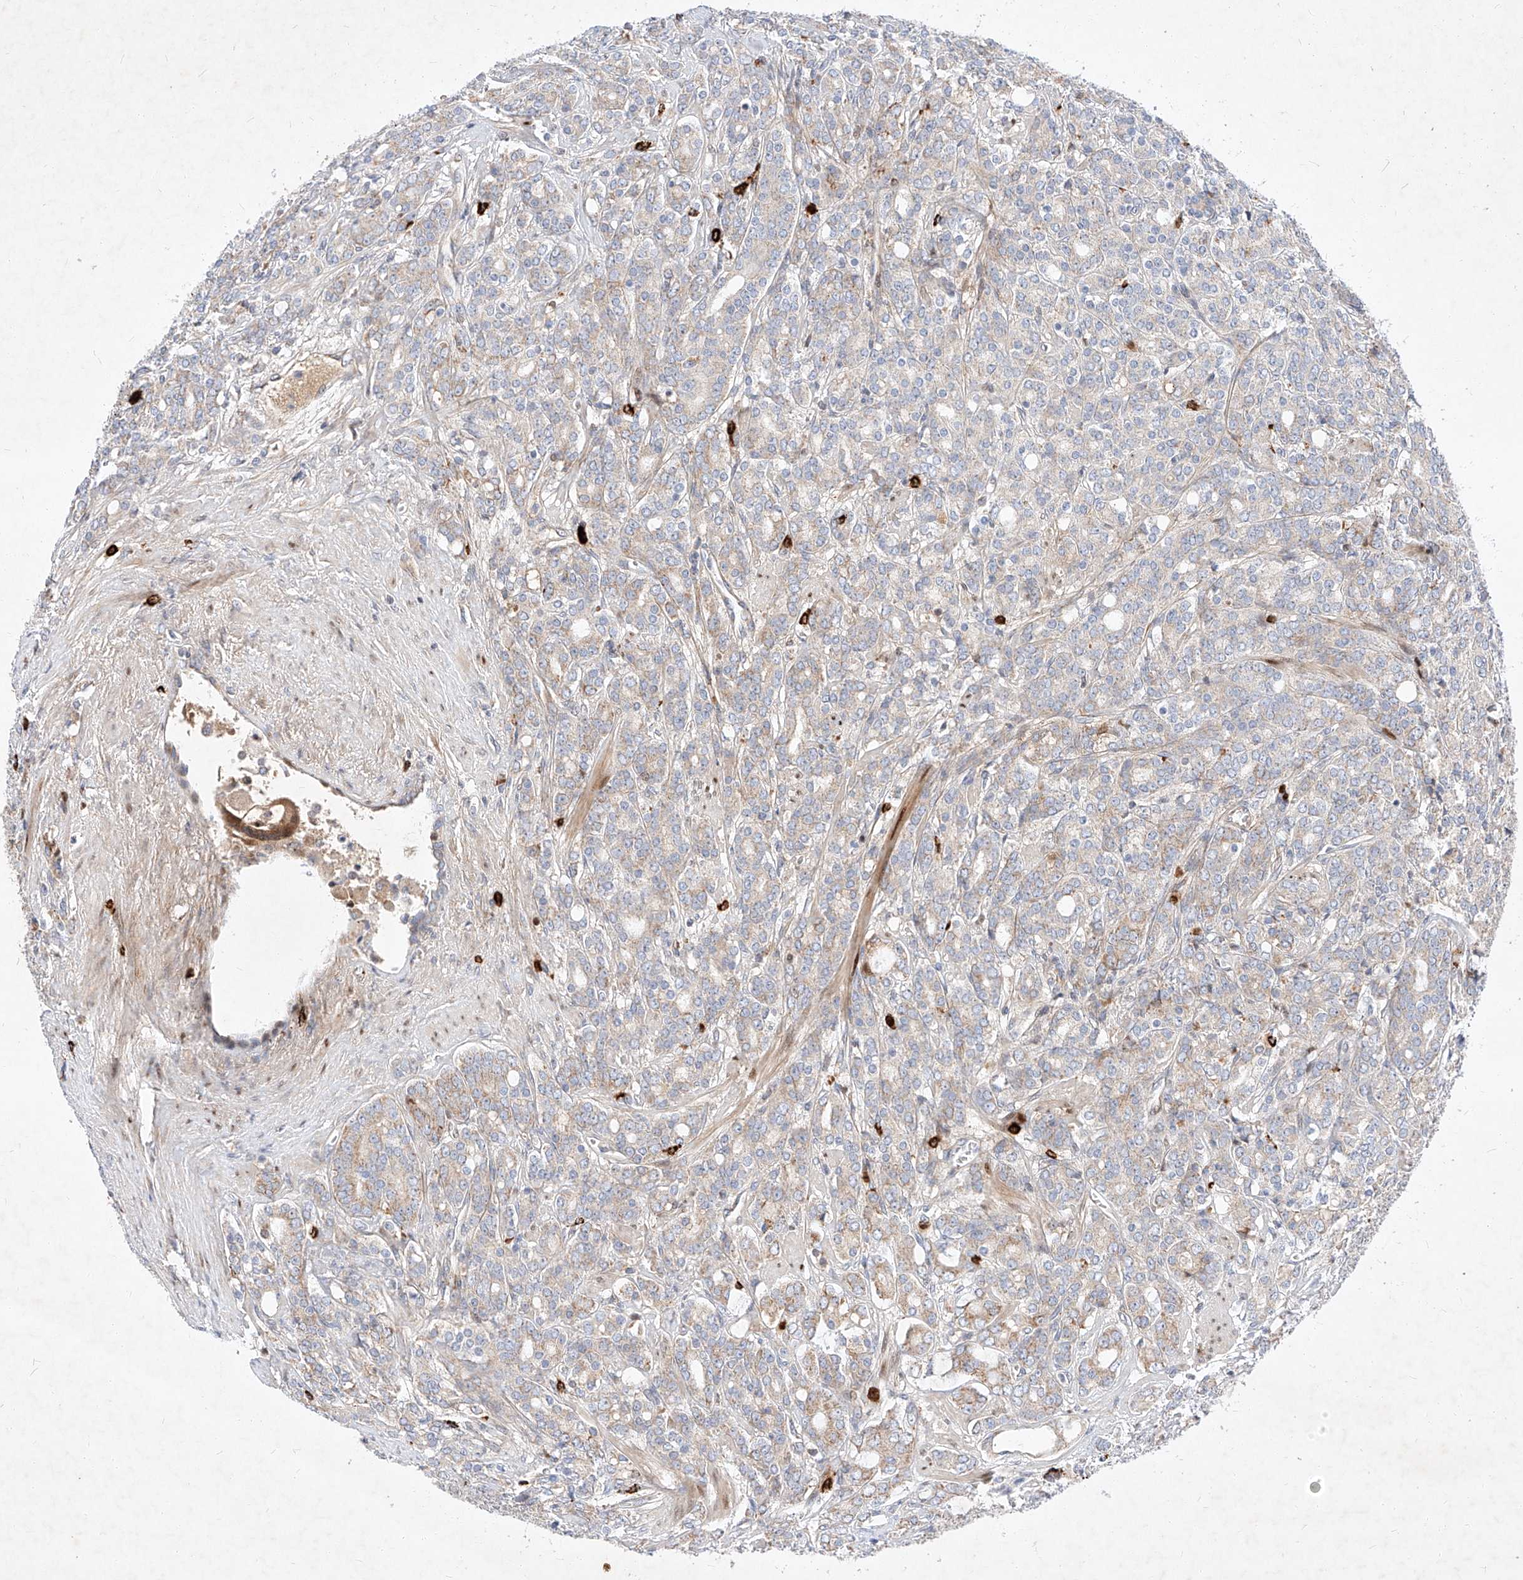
{"staining": {"intensity": "moderate", "quantity": "25%-75%", "location": "cytoplasmic/membranous"}, "tissue": "prostate cancer", "cell_type": "Tumor cells", "image_type": "cancer", "snomed": [{"axis": "morphology", "description": "Adenocarcinoma, High grade"}, {"axis": "topography", "description": "Prostate"}], "caption": "This photomicrograph demonstrates IHC staining of prostate adenocarcinoma (high-grade), with medium moderate cytoplasmic/membranous staining in approximately 25%-75% of tumor cells.", "gene": "OSGEPL1", "patient": {"sex": "male", "age": 62}}